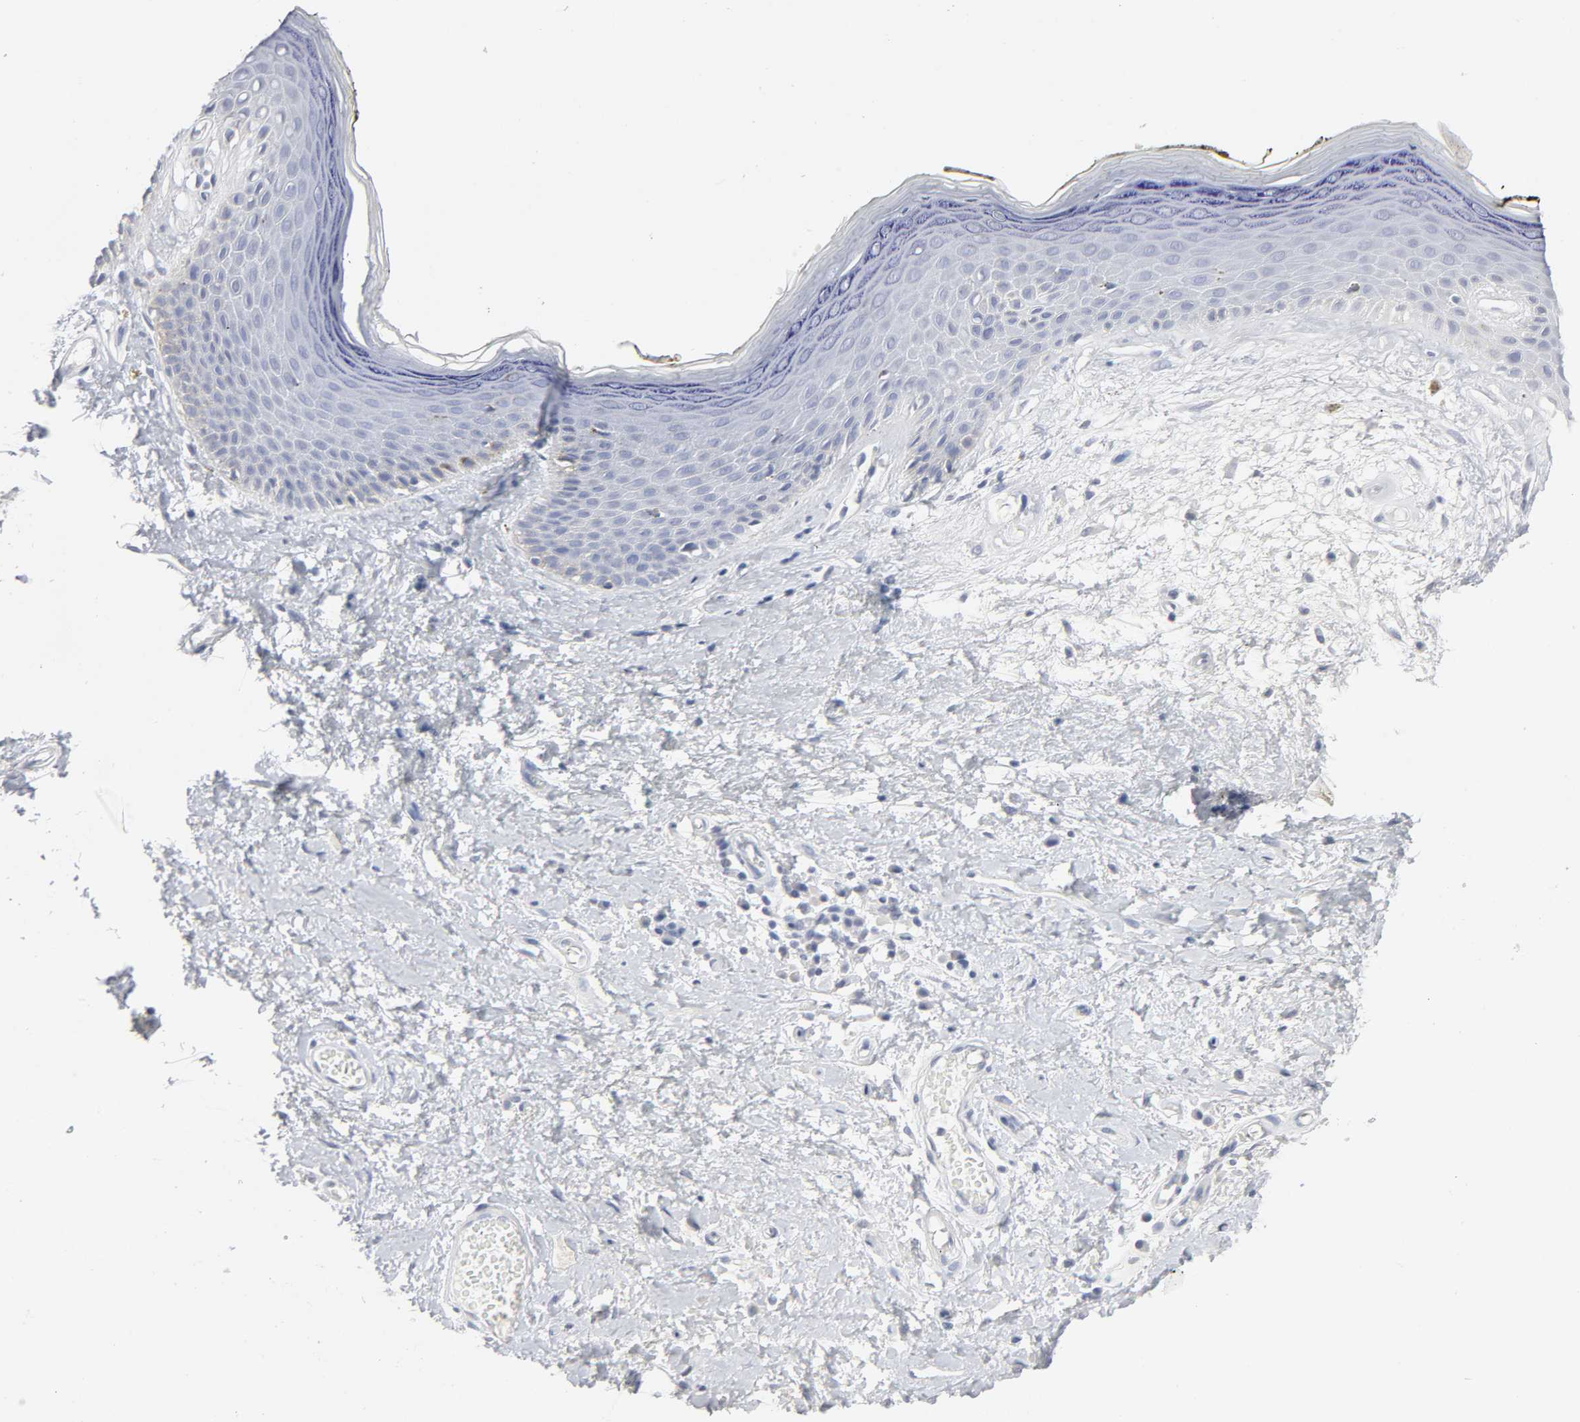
{"staining": {"intensity": "negative", "quantity": "none", "location": "none"}, "tissue": "skin", "cell_type": "Epidermal cells", "image_type": "normal", "snomed": [{"axis": "morphology", "description": "Normal tissue, NOS"}, {"axis": "morphology", "description": "Inflammation, NOS"}, {"axis": "topography", "description": "Vulva"}], "caption": "Immunohistochemistry (IHC) micrograph of benign human skin stained for a protein (brown), which exhibits no staining in epidermal cells. Brightfield microscopy of immunohistochemistry (IHC) stained with DAB (3,3'-diaminobenzidine) (brown) and hematoxylin (blue), captured at high magnification.", "gene": "SLCO1B3", "patient": {"sex": "female", "age": 84}}